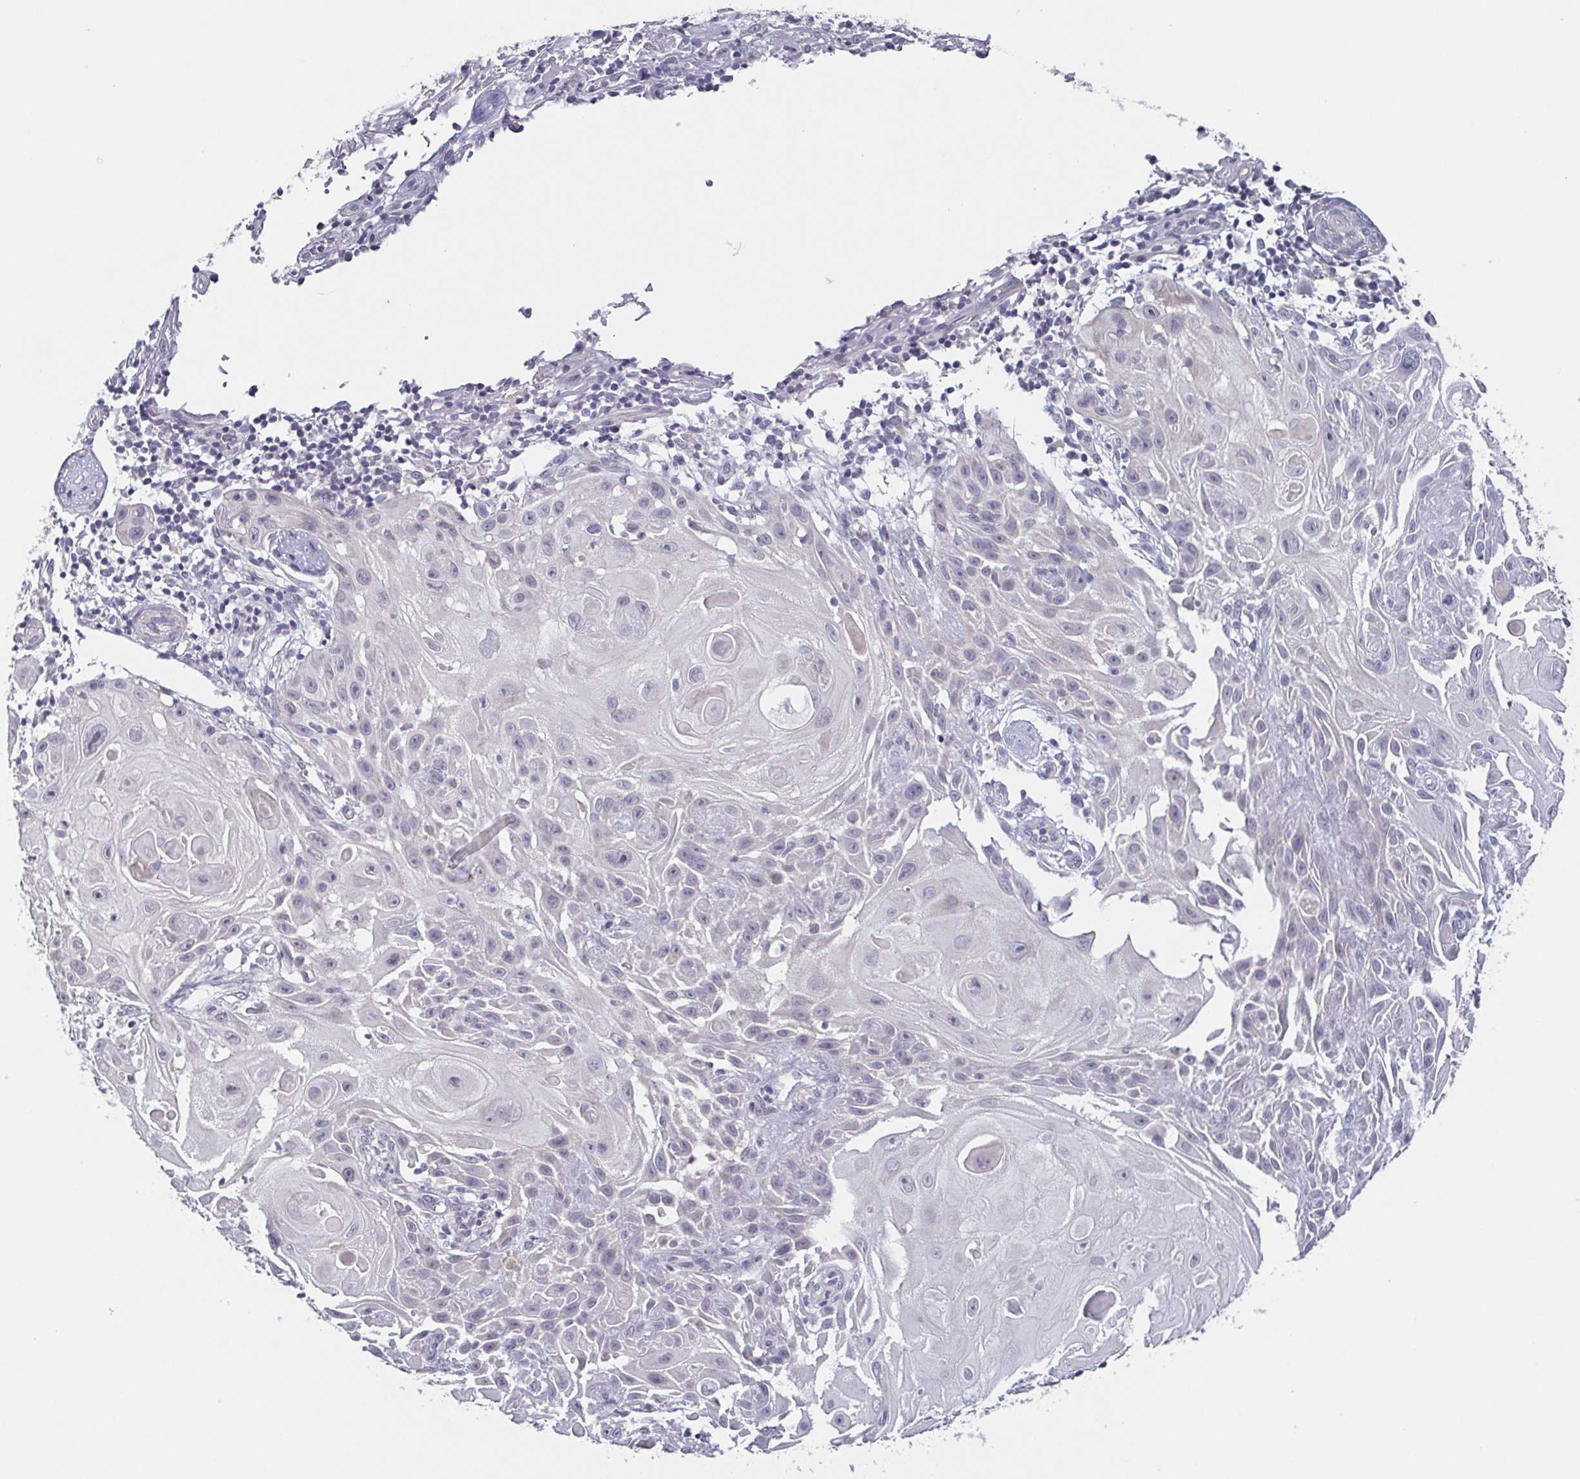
{"staining": {"intensity": "negative", "quantity": "none", "location": "none"}, "tissue": "skin cancer", "cell_type": "Tumor cells", "image_type": "cancer", "snomed": [{"axis": "morphology", "description": "Squamous cell carcinoma, NOS"}, {"axis": "topography", "description": "Skin"}], "caption": "The micrograph displays no staining of tumor cells in skin squamous cell carcinoma. The staining was performed using DAB (3,3'-diaminobenzidine) to visualize the protein expression in brown, while the nuclei were stained in blue with hematoxylin (Magnification: 20x).", "gene": "GHRL", "patient": {"sex": "female", "age": 91}}